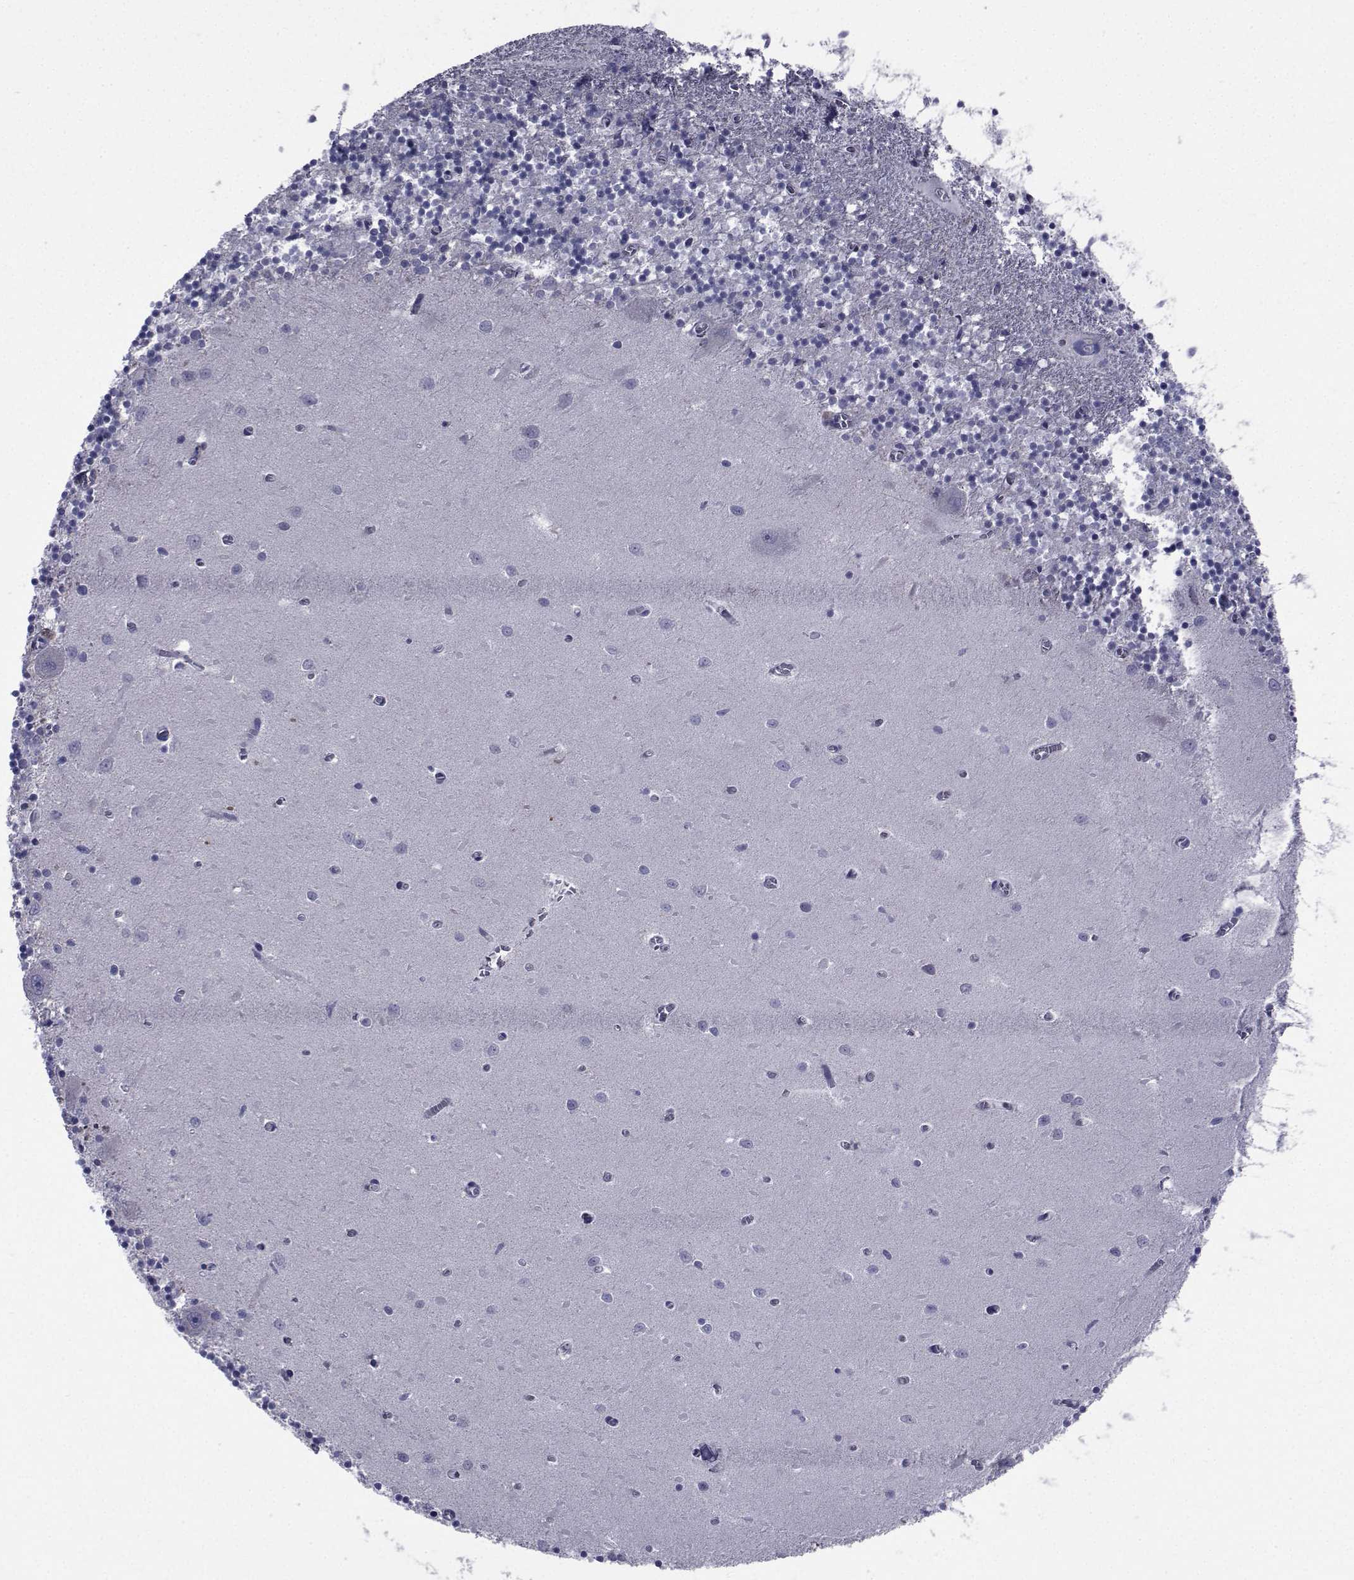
{"staining": {"intensity": "negative", "quantity": "none", "location": "none"}, "tissue": "cerebellum", "cell_type": "Cells in granular layer", "image_type": "normal", "snomed": [{"axis": "morphology", "description": "Normal tissue, NOS"}, {"axis": "topography", "description": "Cerebellum"}], "caption": "IHC of unremarkable human cerebellum displays no positivity in cells in granular layer.", "gene": "SEMA5B", "patient": {"sex": "female", "age": 64}}